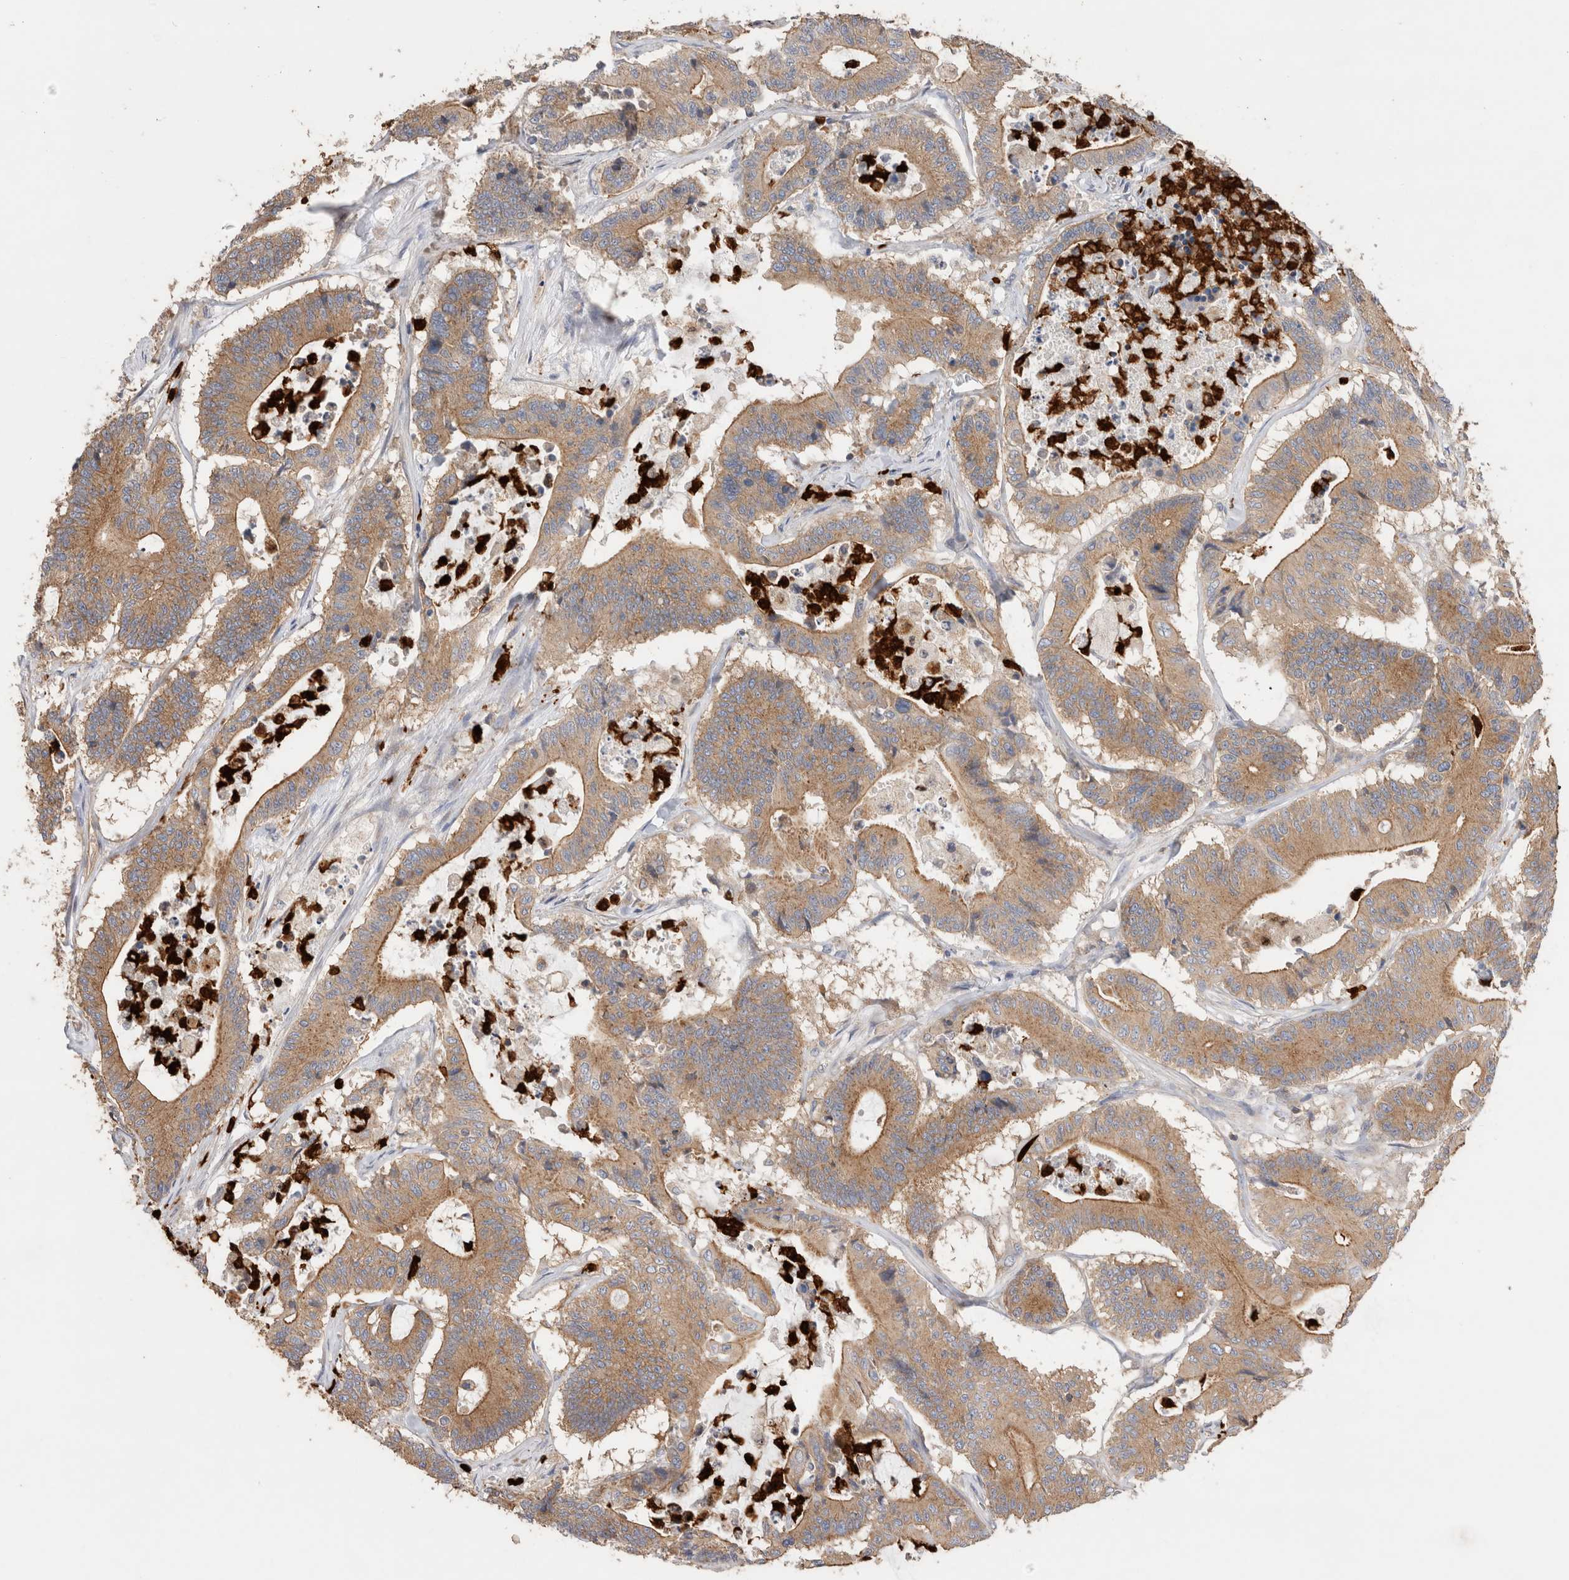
{"staining": {"intensity": "moderate", "quantity": ">75%", "location": "cytoplasmic/membranous"}, "tissue": "colorectal cancer", "cell_type": "Tumor cells", "image_type": "cancer", "snomed": [{"axis": "morphology", "description": "Adenocarcinoma, NOS"}, {"axis": "topography", "description": "Colon"}], "caption": "This histopathology image shows colorectal adenocarcinoma stained with immunohistochemistry to label a protein in brown. The cytoplasmic/membranous of tumor cells show moderate positivity for the protein. Nuclei are counter-stained blue.", "gene": "NXT2", "patient": {"sex": "female", "age": 84}}